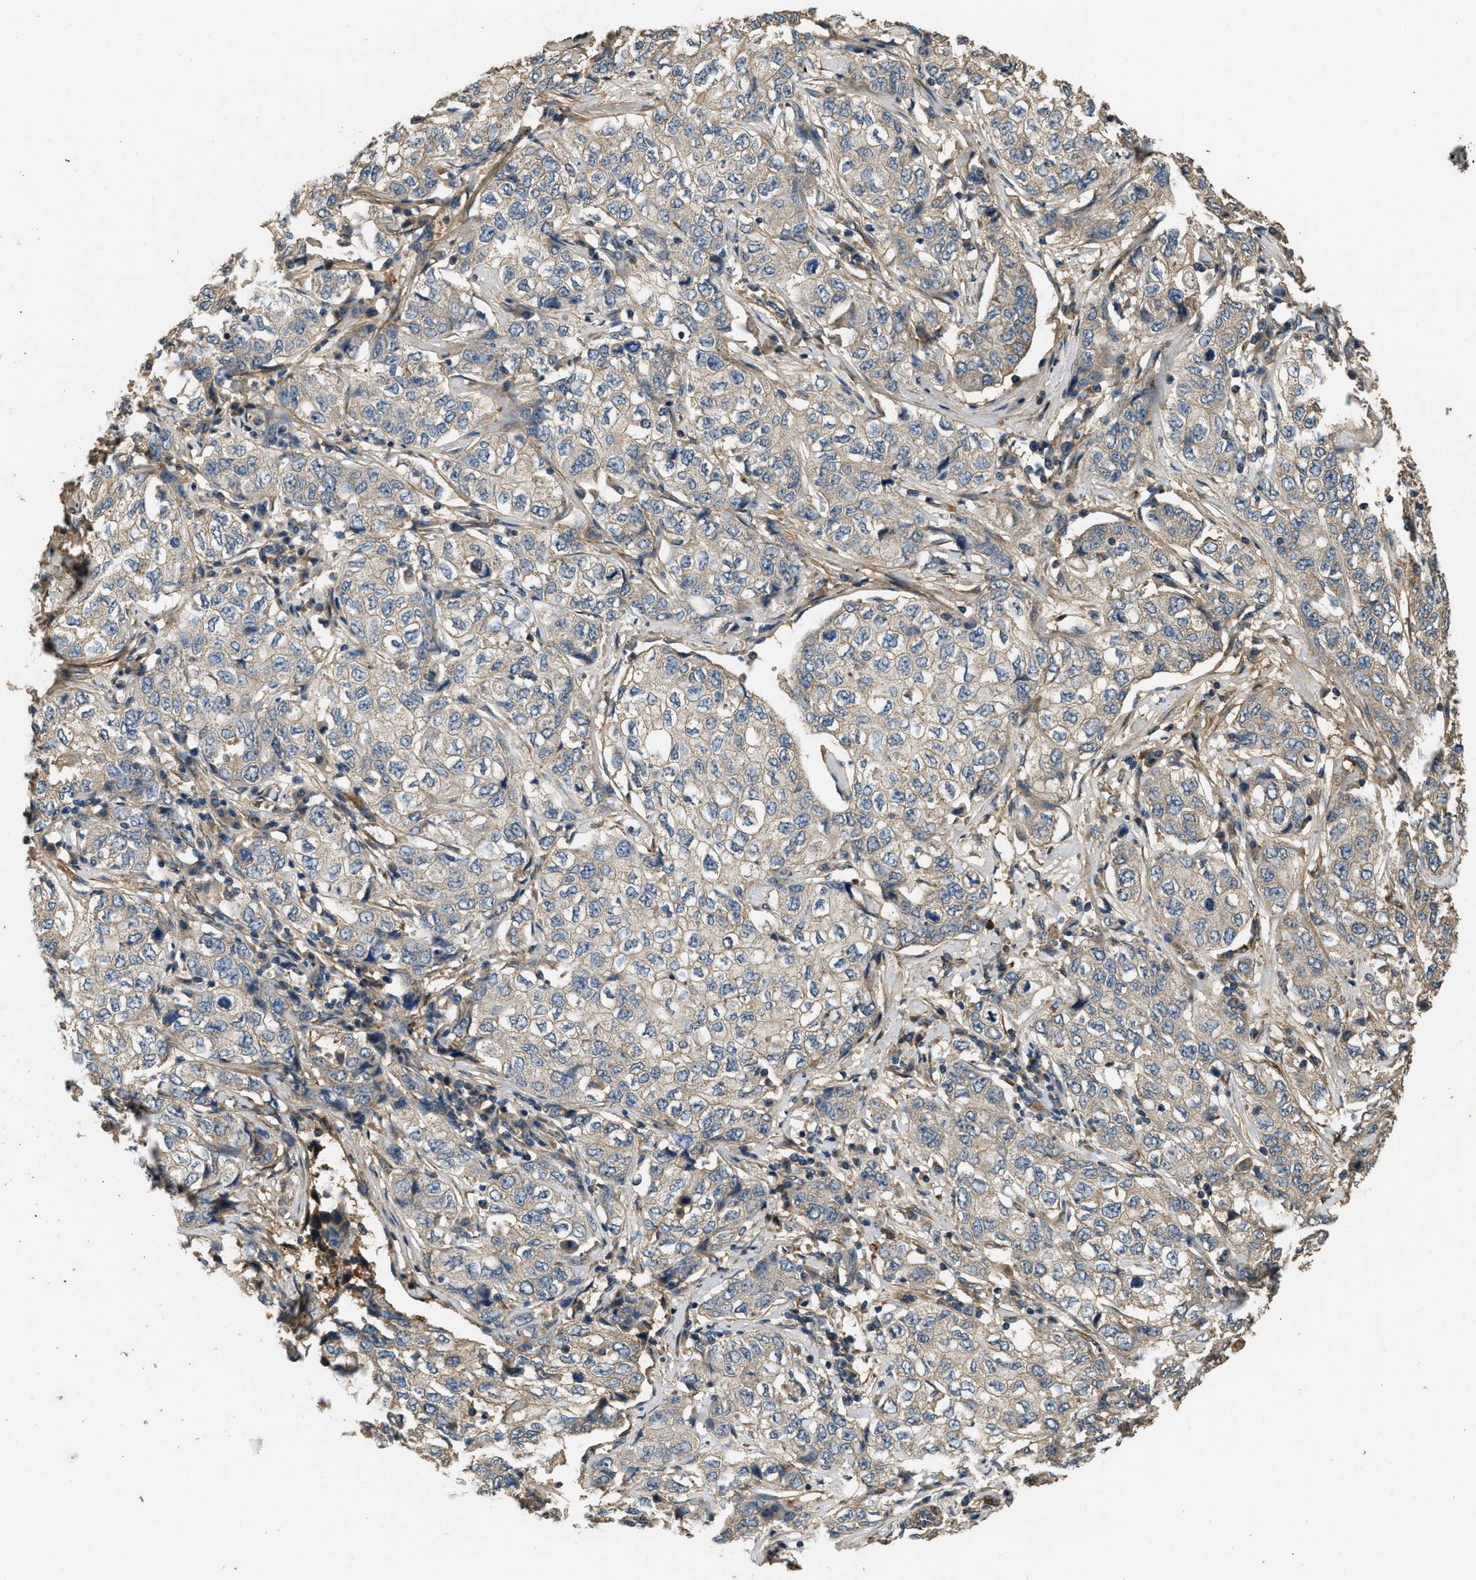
{"staining": {"intensity": "weak", "quantity": "<25%", "location": "cytoplasmic/membranous"}, "tissue": "stomach cancer", "cell_type": "Tumor cells", "image_type": "cancer", "snomed": [{"axis": "morphology", "description": "Adenocarcinoma, NOS"}, {"axis": "topography", "description": "Stomach"}], "caption": "IHC photomicrograph of human stomach adenocarcinoma stained for a protein (brown), which exhibits no positivity in tumor cells.", "gene": "THBS2", "patient": {"sex": "male", "age": 48}}